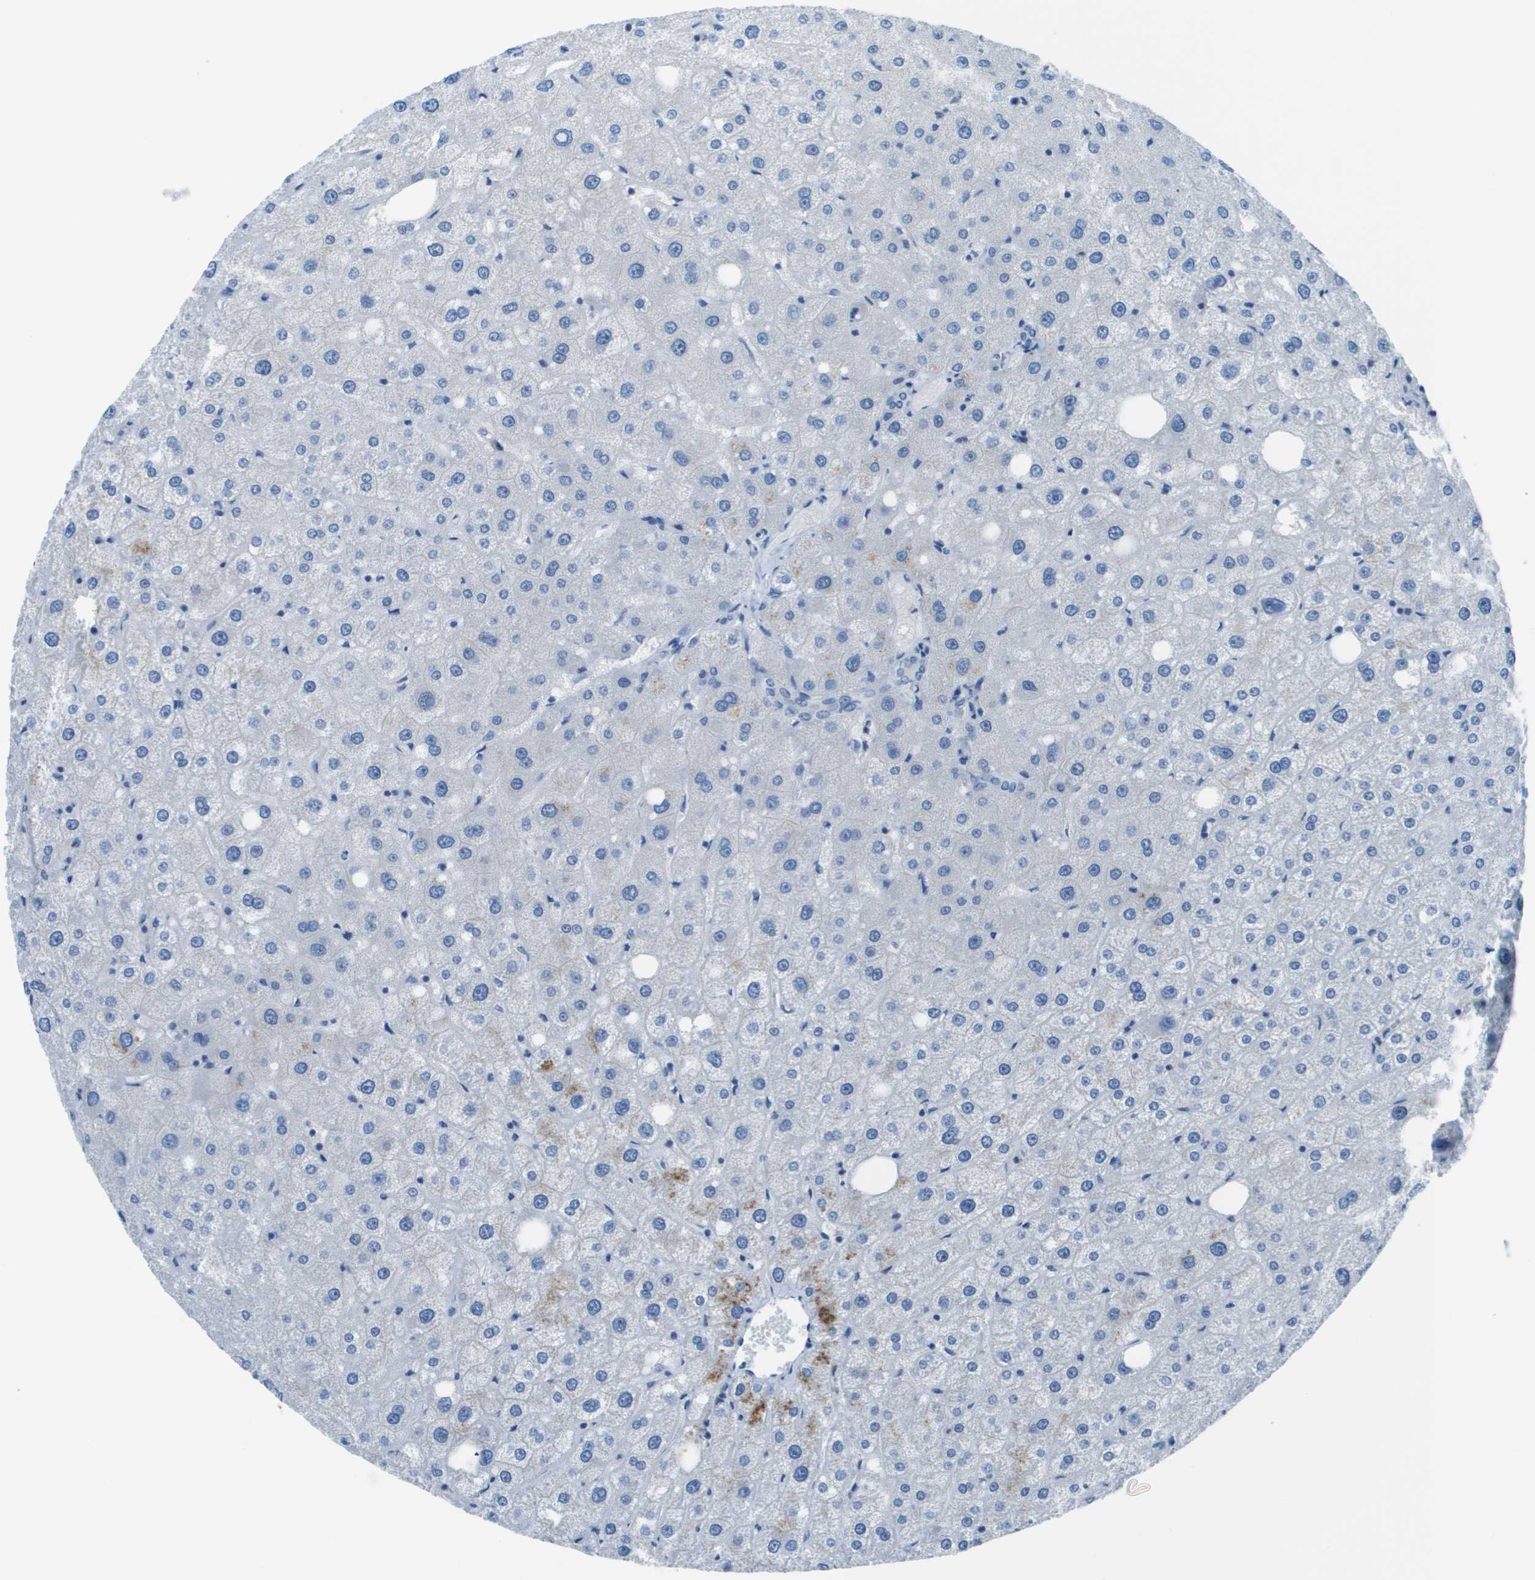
{"staining": {"intensity": "negative", "quantity": "none", "location": "none"}, "tissue": "liver", "cell_type": "Cholangiocytes", "image_type": "normal", "snomed": [{"axis": "morphology", "description": "Normal tissue, NOS"}, {"axis": "topography", "description": "Liver"}], "caption": "This photomicrograph is of normal liver stained with immunohistochemistry to label a protein in brown with the nuclei are counter-stained blue. There is no expression in cholangiocytes. (DAB (3,3'-diaminobenzidine) immunohistochemistry, high magnification).", "gene": "STIP1", "patient": {"sex": "male", "age": 73}}